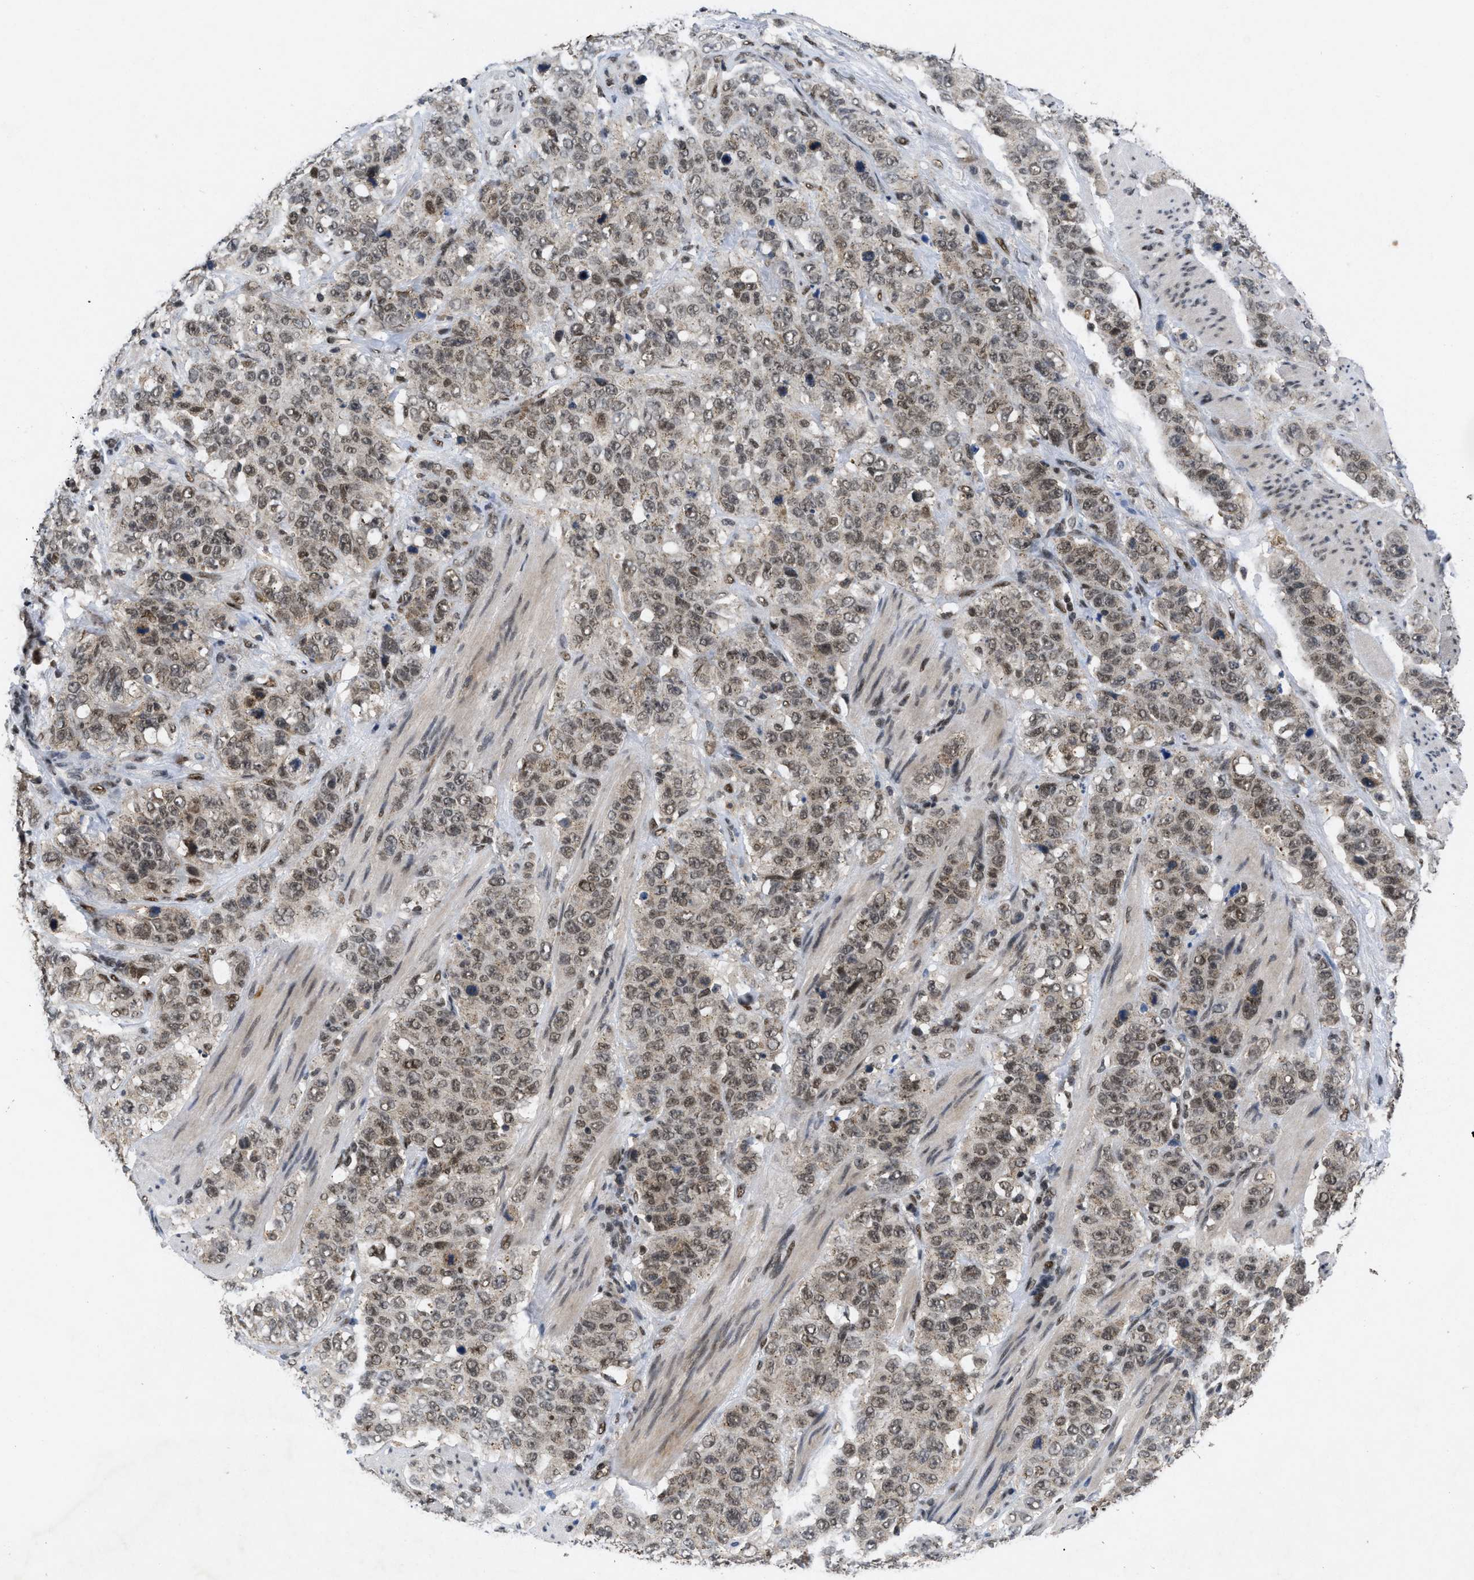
{"staining": {"intensity": "weak", "quantity": ">75%", "location": "nuclear"}, "tissue": "stomach cancer", "cell_type": "Tumor cells", "image_type": "cancer", "snomed": [{"axis": "morphology", "description": "Adenocarcinoma, NOS"}, {"axis": "topography", "description": "Stomach"}], "caption": "Immunohistochemistry histopathology image of neoplastic tissue: stomach adenocarcinoma stained using immunohistochemistry shows low levels of weak protein expression localized specifically in the nuclear of tumor cells, appearing as a nuclear brown color.", "gene": "ZNF346", "patient": {"sex": "male", "age": 48}}